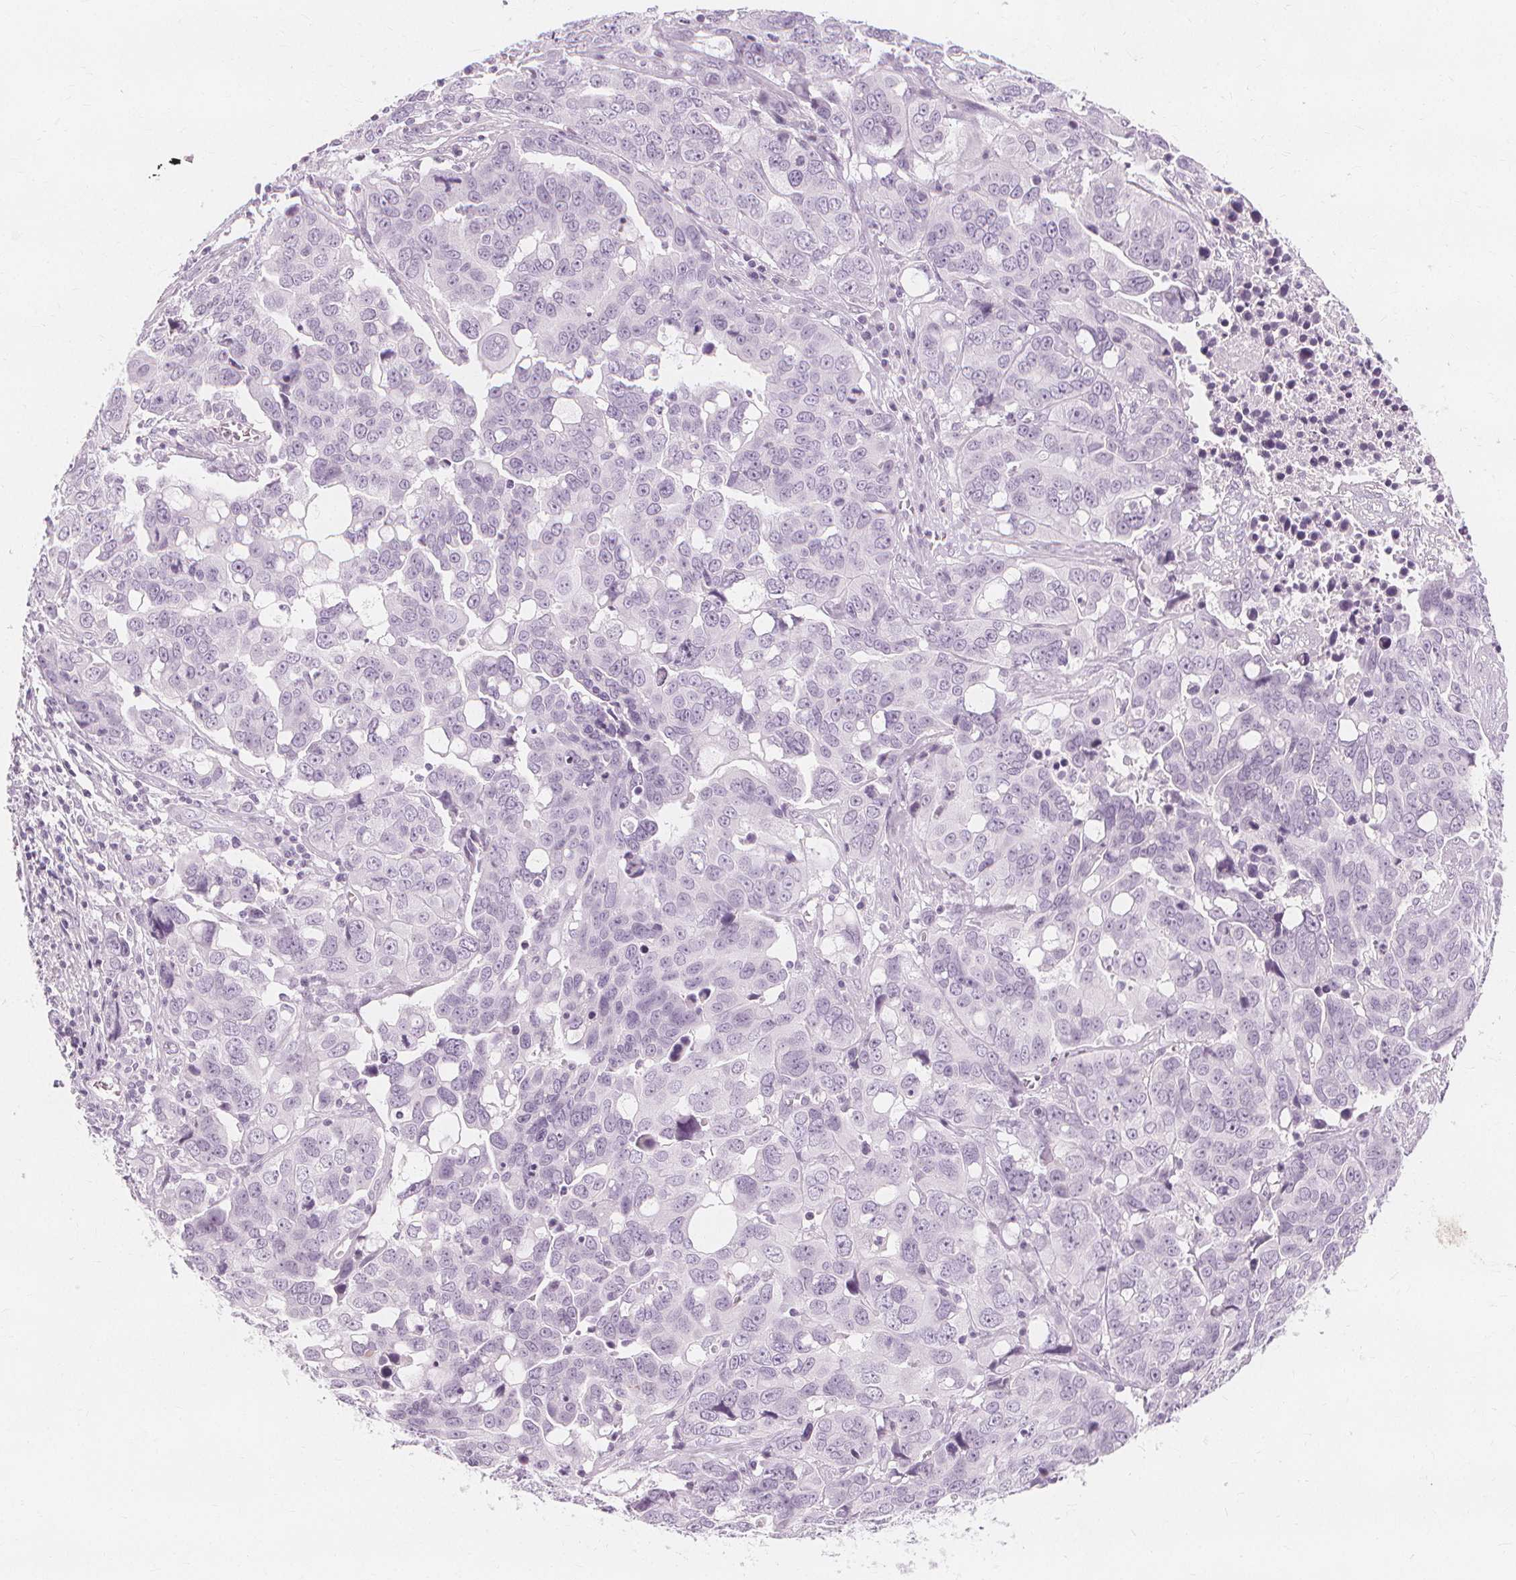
{"staining": {"intensity": "negative", "quantity": "none", "location": "none"}, "tissue": "ovarian cancer", "cell_type": "Tumor cells", "image_type": "cancer", "snomed": [{"axis": "morphology", "description": "Carcinoma, endometroid"}, {"axis": "topography", "description": "Ovary"}], "caption": "Human endometroid carcinoma (ovarian) stained for a protein using IHC shows no expression in tumor cells.", "gene": "TFF1", "patient": {"sex": "female", "age": 78}}